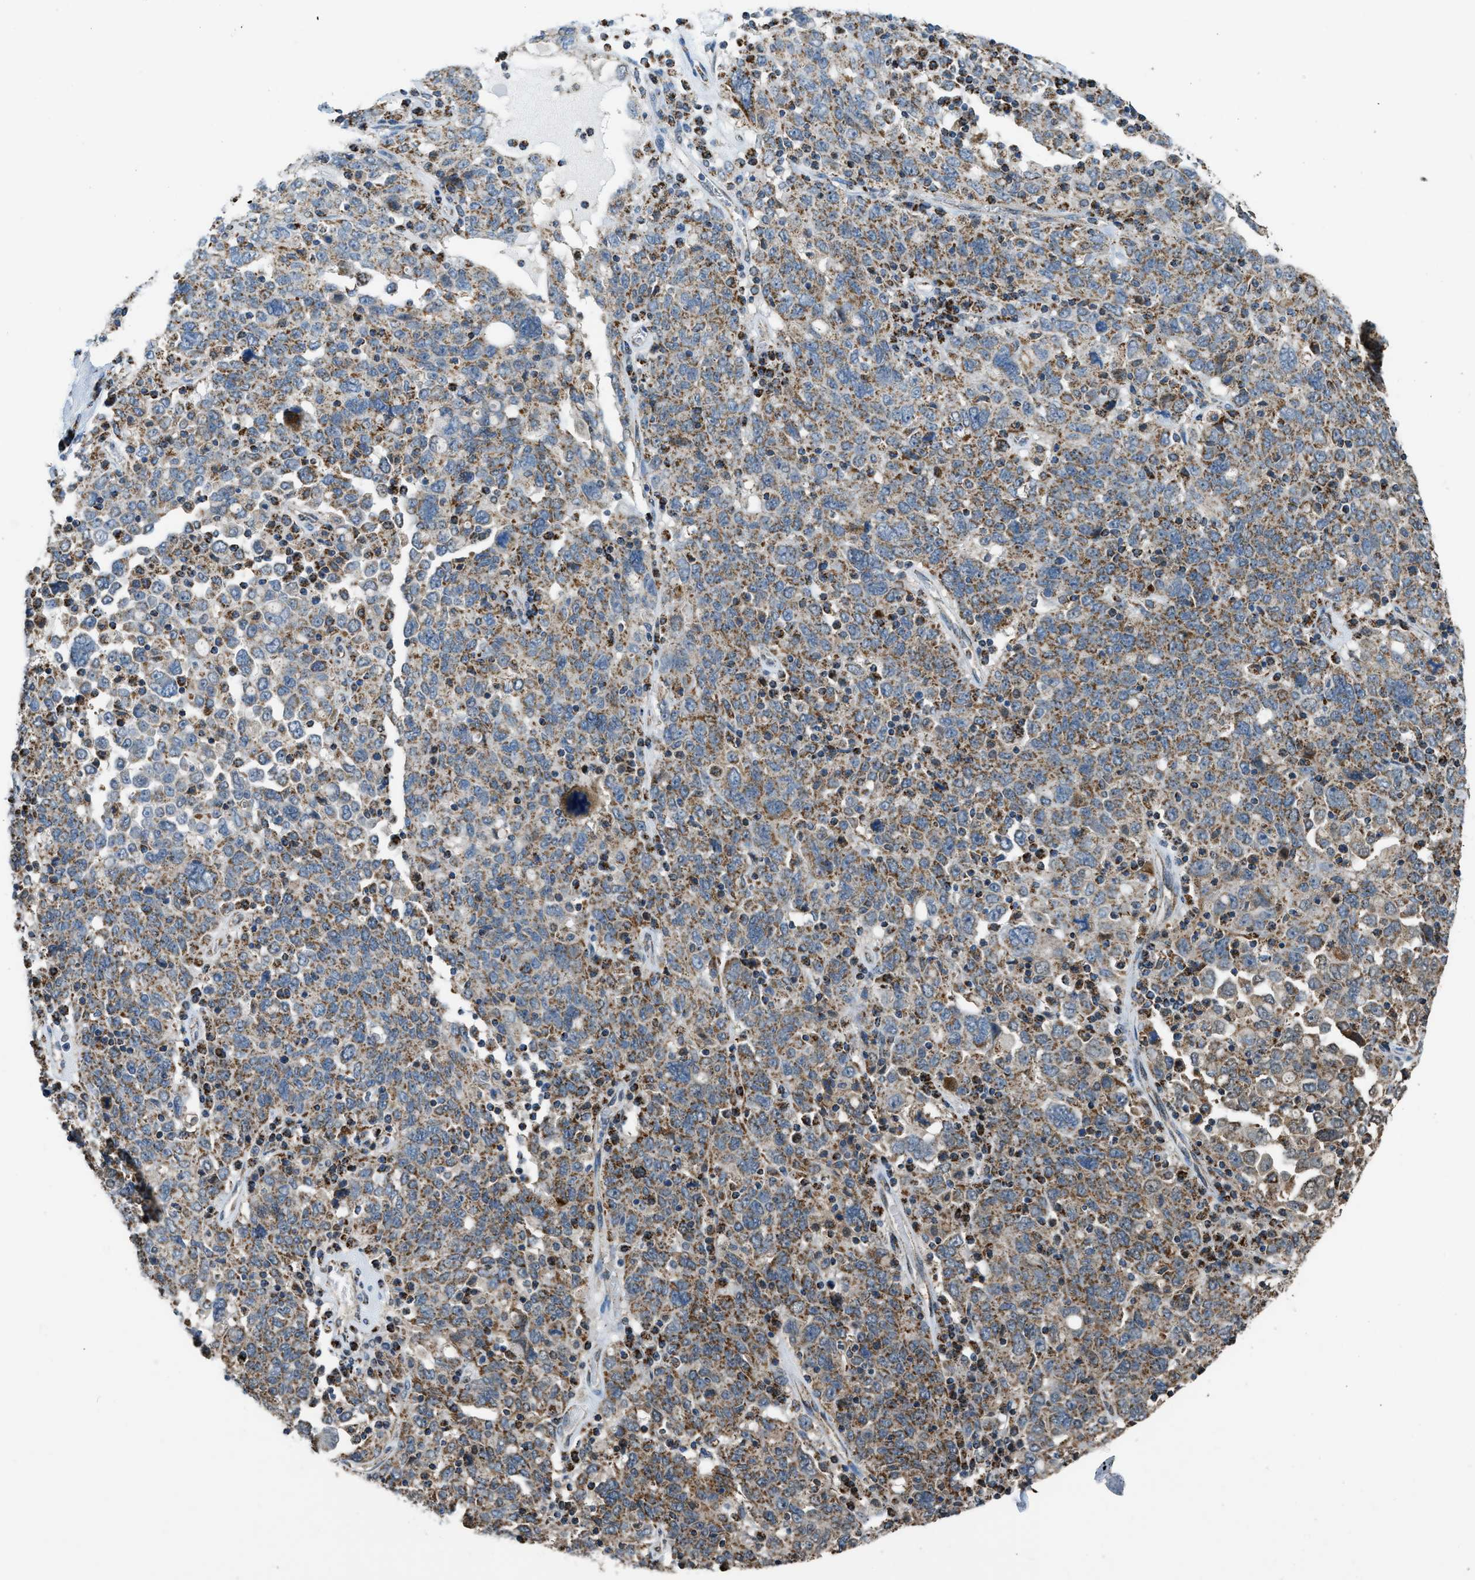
{"staining": {"intensity": "weak", "quantity": ">75%", "location": "cytoplasmic/membranous"}, "tissue": "ovarian cancer", "cell_type": "Tumor cells", "image_type": "cancer", "snomed": [{"axis": "morphology", "description": "Carcinoma, endometroid"}, {"axis": "topography", "description": "Ovary"}], "caption": "Brown immunohistochemical staining in endometroid carcinoma (ovarian) demonstrates weak cytoplasmic/membranous positivity in approximately >75% of tumor cells.", "gene": "ETFB", "patient": {"sex": "female", "age": 62}}